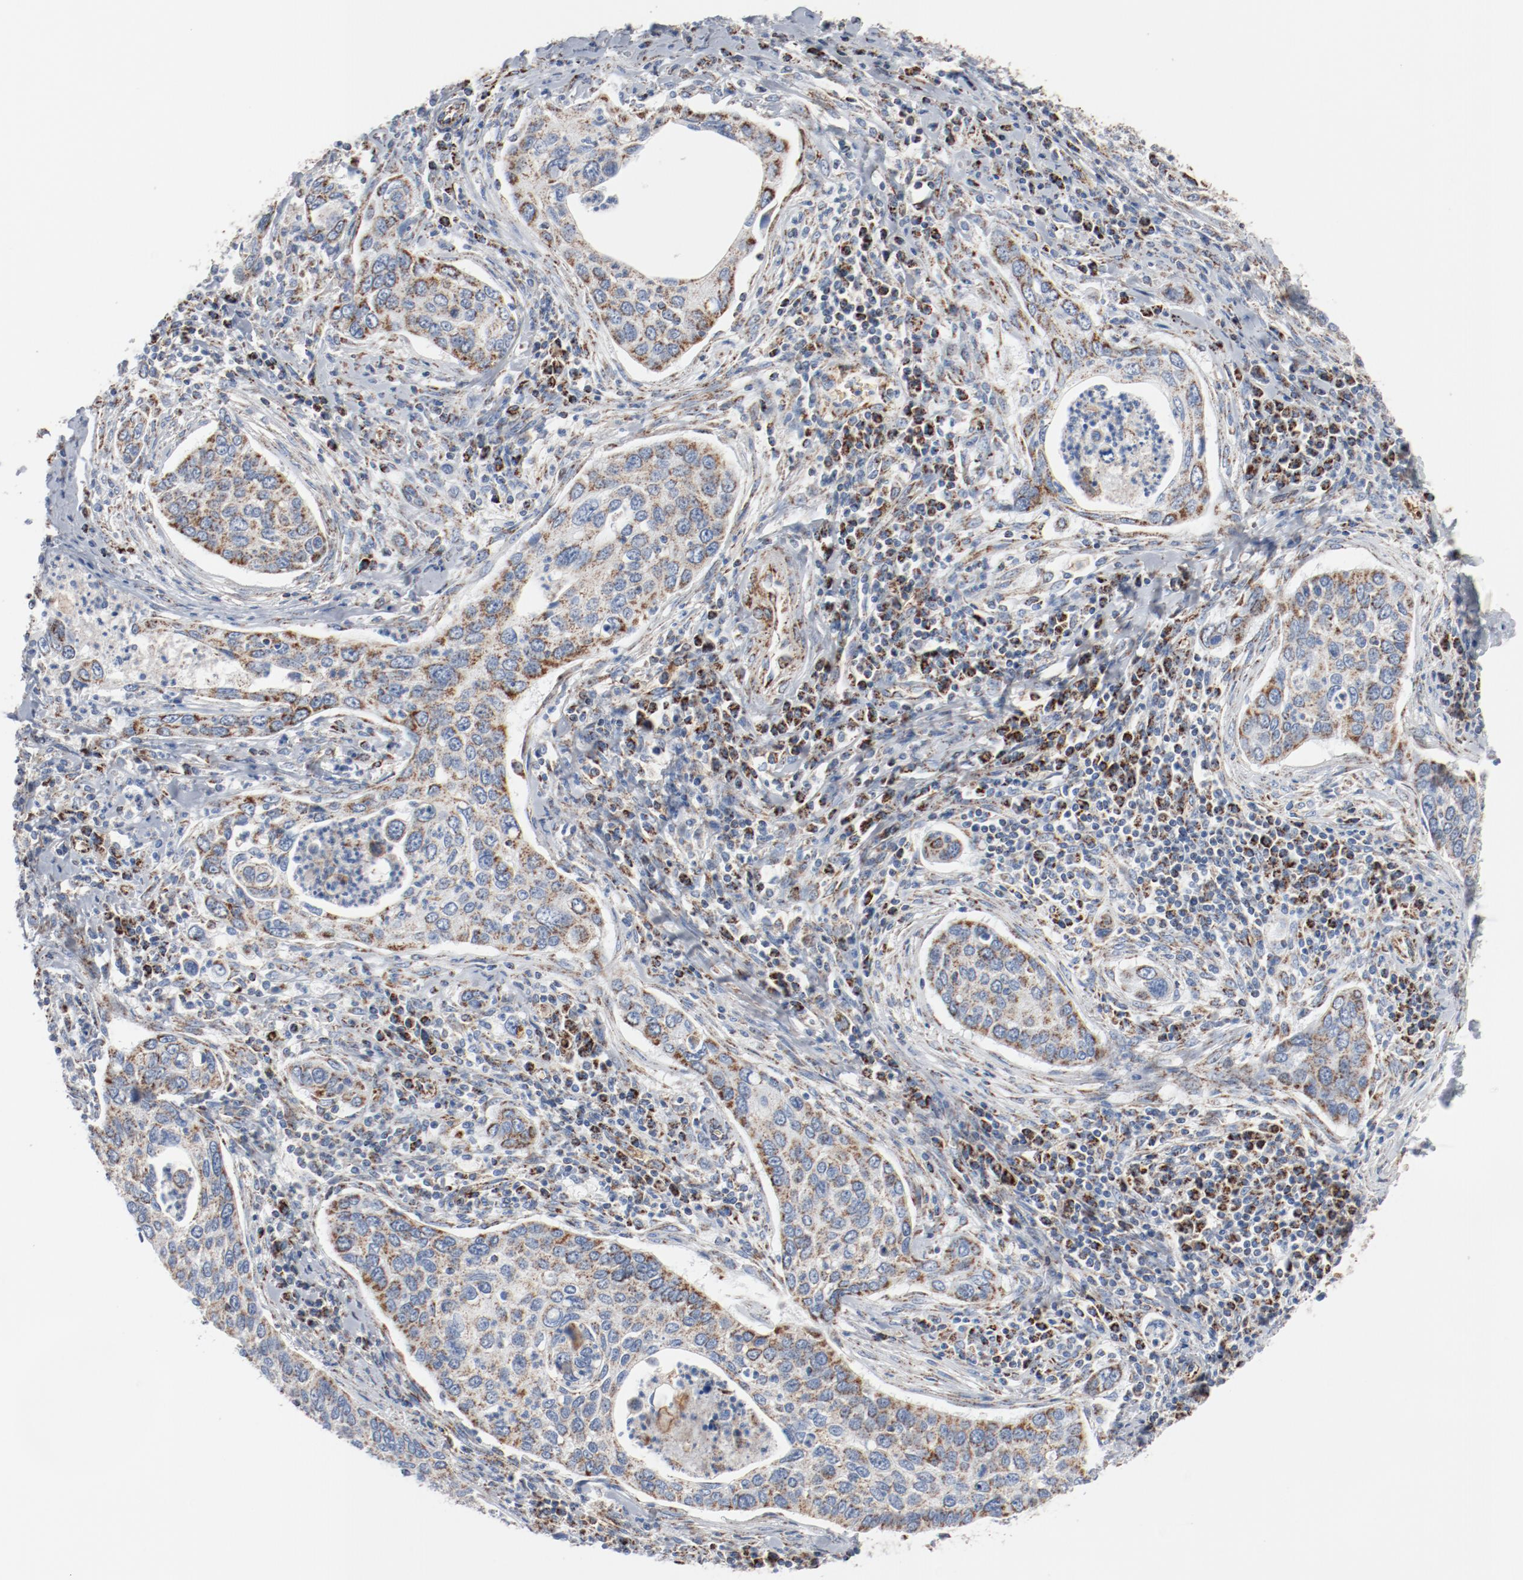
{"staining": {"intensity": "moderate", "quantity": ">75%", "location": "cytoplasmic/membranous"}, "tissue": "cervical cancer", "cell_type": "Tumor cells", "image_type": "cancer", "snomed": [{"axis": "morphology", "description": "Squamous cell carcinoma, NOS"}, {"axis": "topography", "description": "Cervix"}], "caption": "About >75% of tumor cells in cervical cancer (squamous cell carcinoma) demonstrate moderate cytoplasmic/membranous protein positivity as visualized by brown immunohistochemical staining.", "gene": "NDUFB8", "patient": {"sex": "female", "age": 53}}